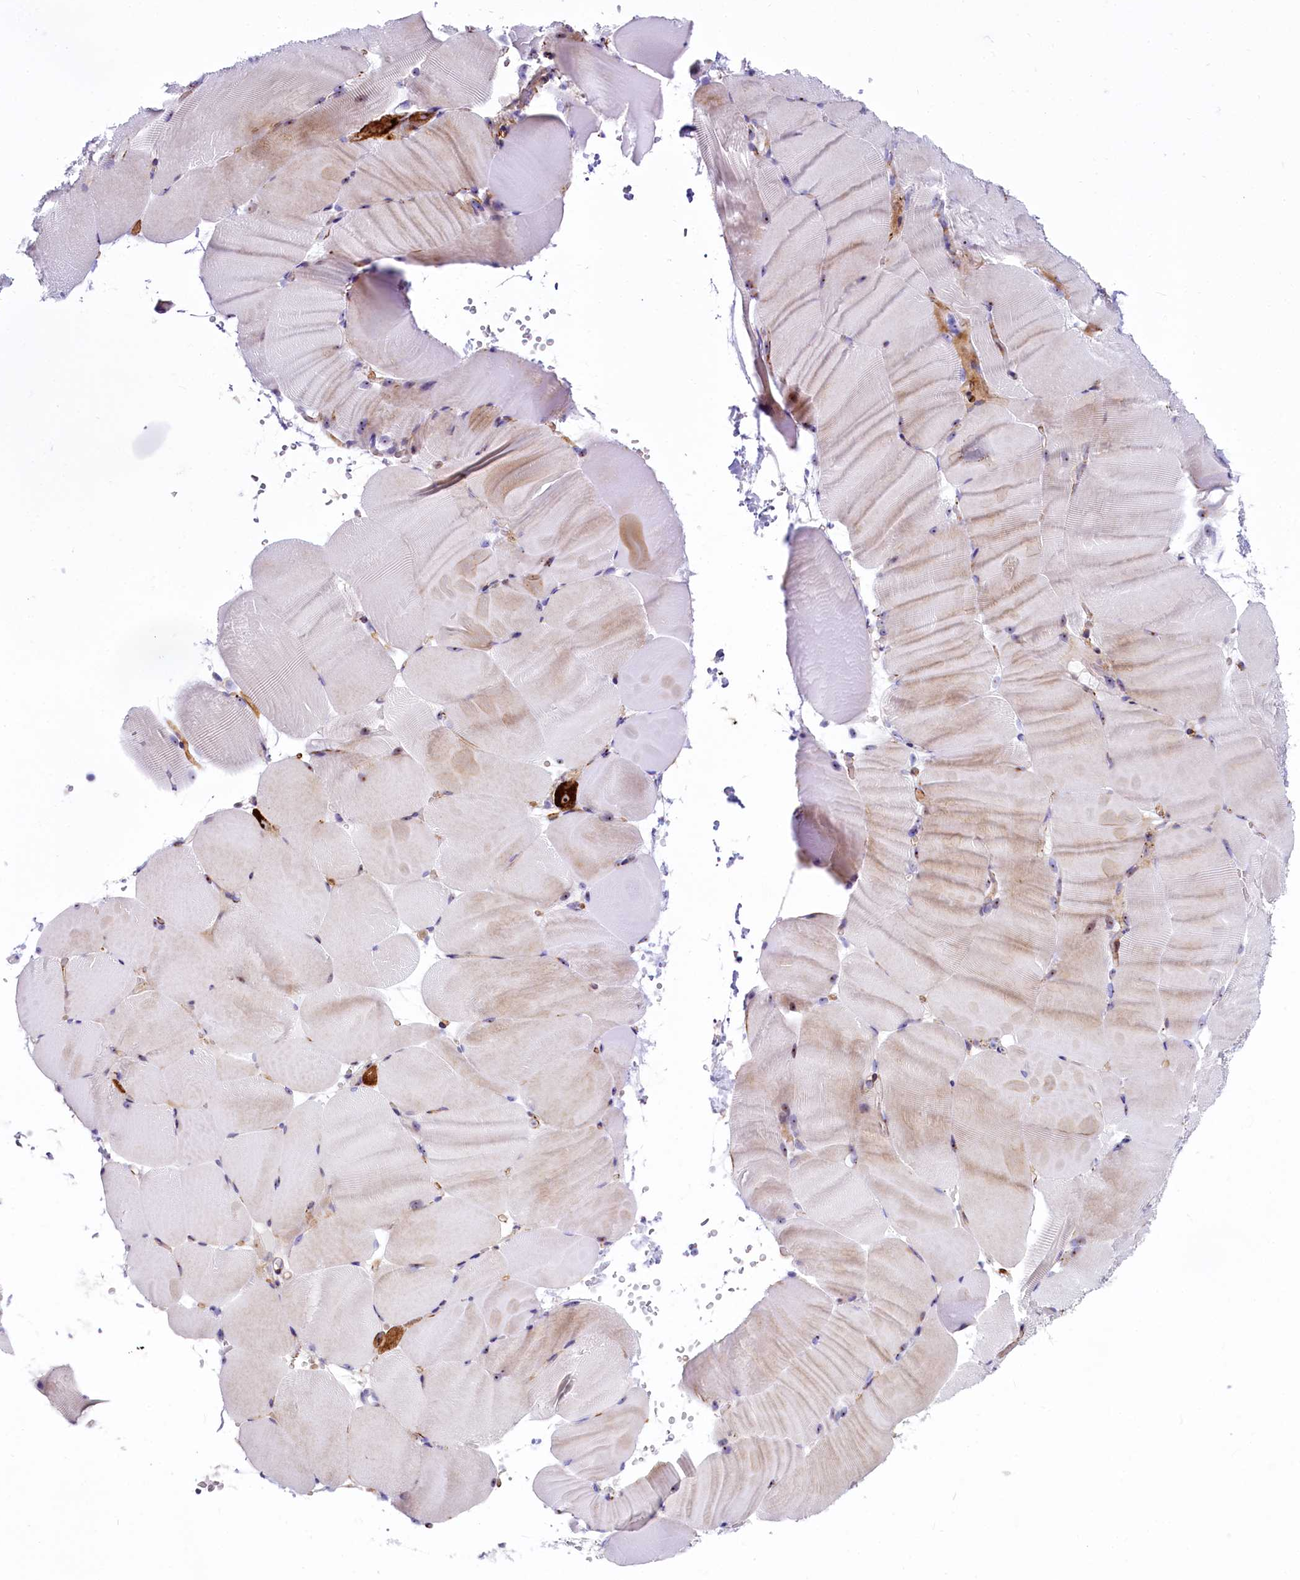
{"staining": {"intensity": "moderate", "quantity": "<25%", "location": "cytoplasmic/membranous"}, "tissue": "skeletal muscle", "cell_type": "Myocytes", "image_type": "normal", "snomed": [{"axis": "morphology", "description": "Normal tissue, NOS"}, {"axis": "topography", "description": "Skeletal muscle"}, {"axis": "topography", "description": "Parathyroid gland"}], "caption": "Approximately <25% of myocytes in benign skeletal muscle show moderate cytoplasmic/membranous protein expression as visualized by brown immunohistochemical staining.", "gene": "SH3TC2", "patient": {"sex": "female", "age": 37}}